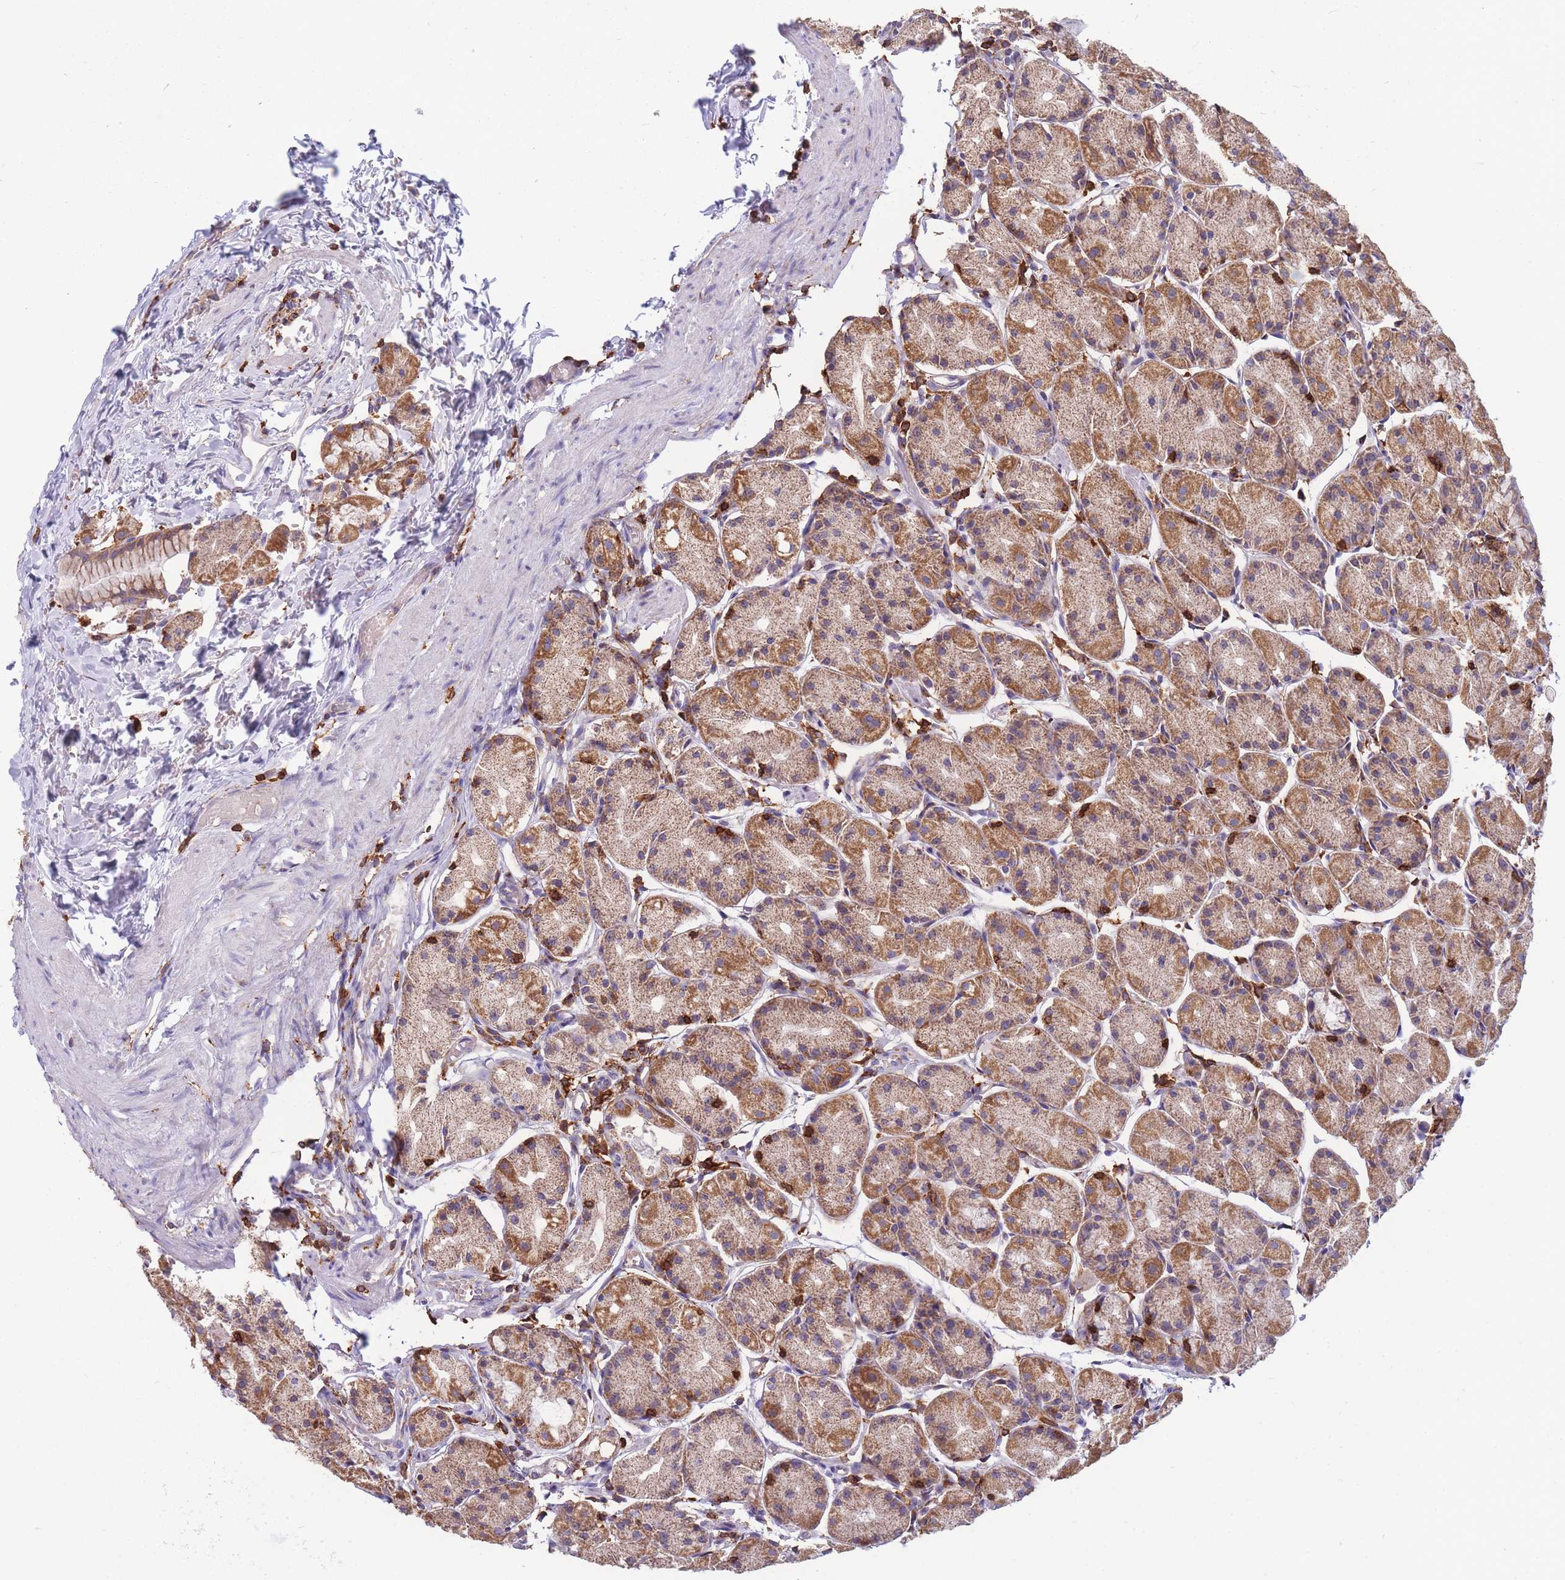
{"staining": {"intensity": "strong", "quantity": "25%-75%", "location": "cytoplasmic/membranous"}, "tissue": "stomach", "cell_type": "Glandular cells", "image_type": "normal", "snomed": [{"axis": "morphology", "description": "Normal tissue, NOS"}, {"axis": "topography", "description": "Stomach, upper"}], "caption": "A photomicrograph showing strong cytoplasmic/membranous expression in about 25%-75% of glandular cells in normal stomach, as visualized by brown immunohistochemical staining.", "gene": "MRPL54", "patient": {"sex": "male", "age": 47}}